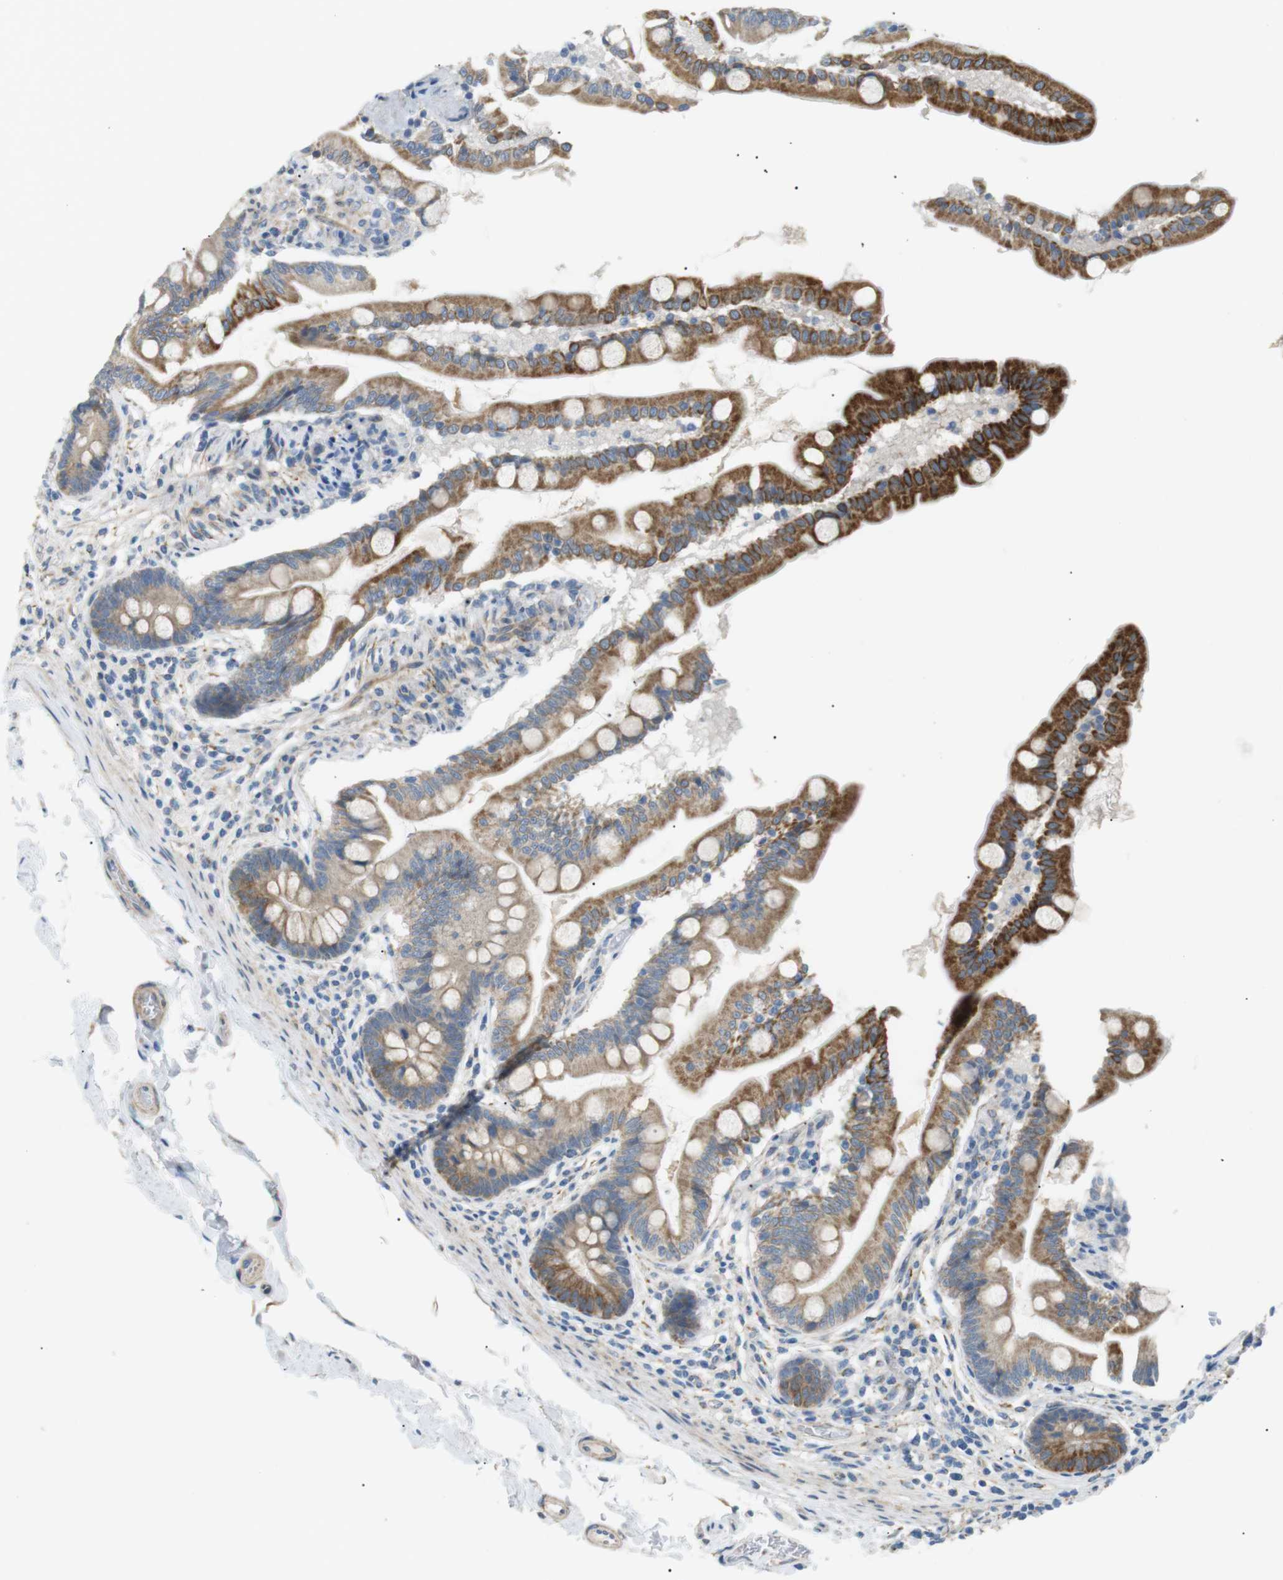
{"staining": {"intensity": "moderate", "quantity": ">75%", "location": "cytoplasmic/membranous"}, "tissue": "small intestine", "cell_type": "Glandular cells", "image_type": "normal", "snomed": [{"axis": "morphology", "description": "Normal tissue, NOS"}, {"axis": "topography", "description": "Small intestine"}], "caption": "Small intestine stained with immunohistochemistry reveals moderate cytoplasmic/membranous expression in approximately >75% of glandular cells.", "gene": "MTARC2", "patient": {"sex": "female", "age": 56}}